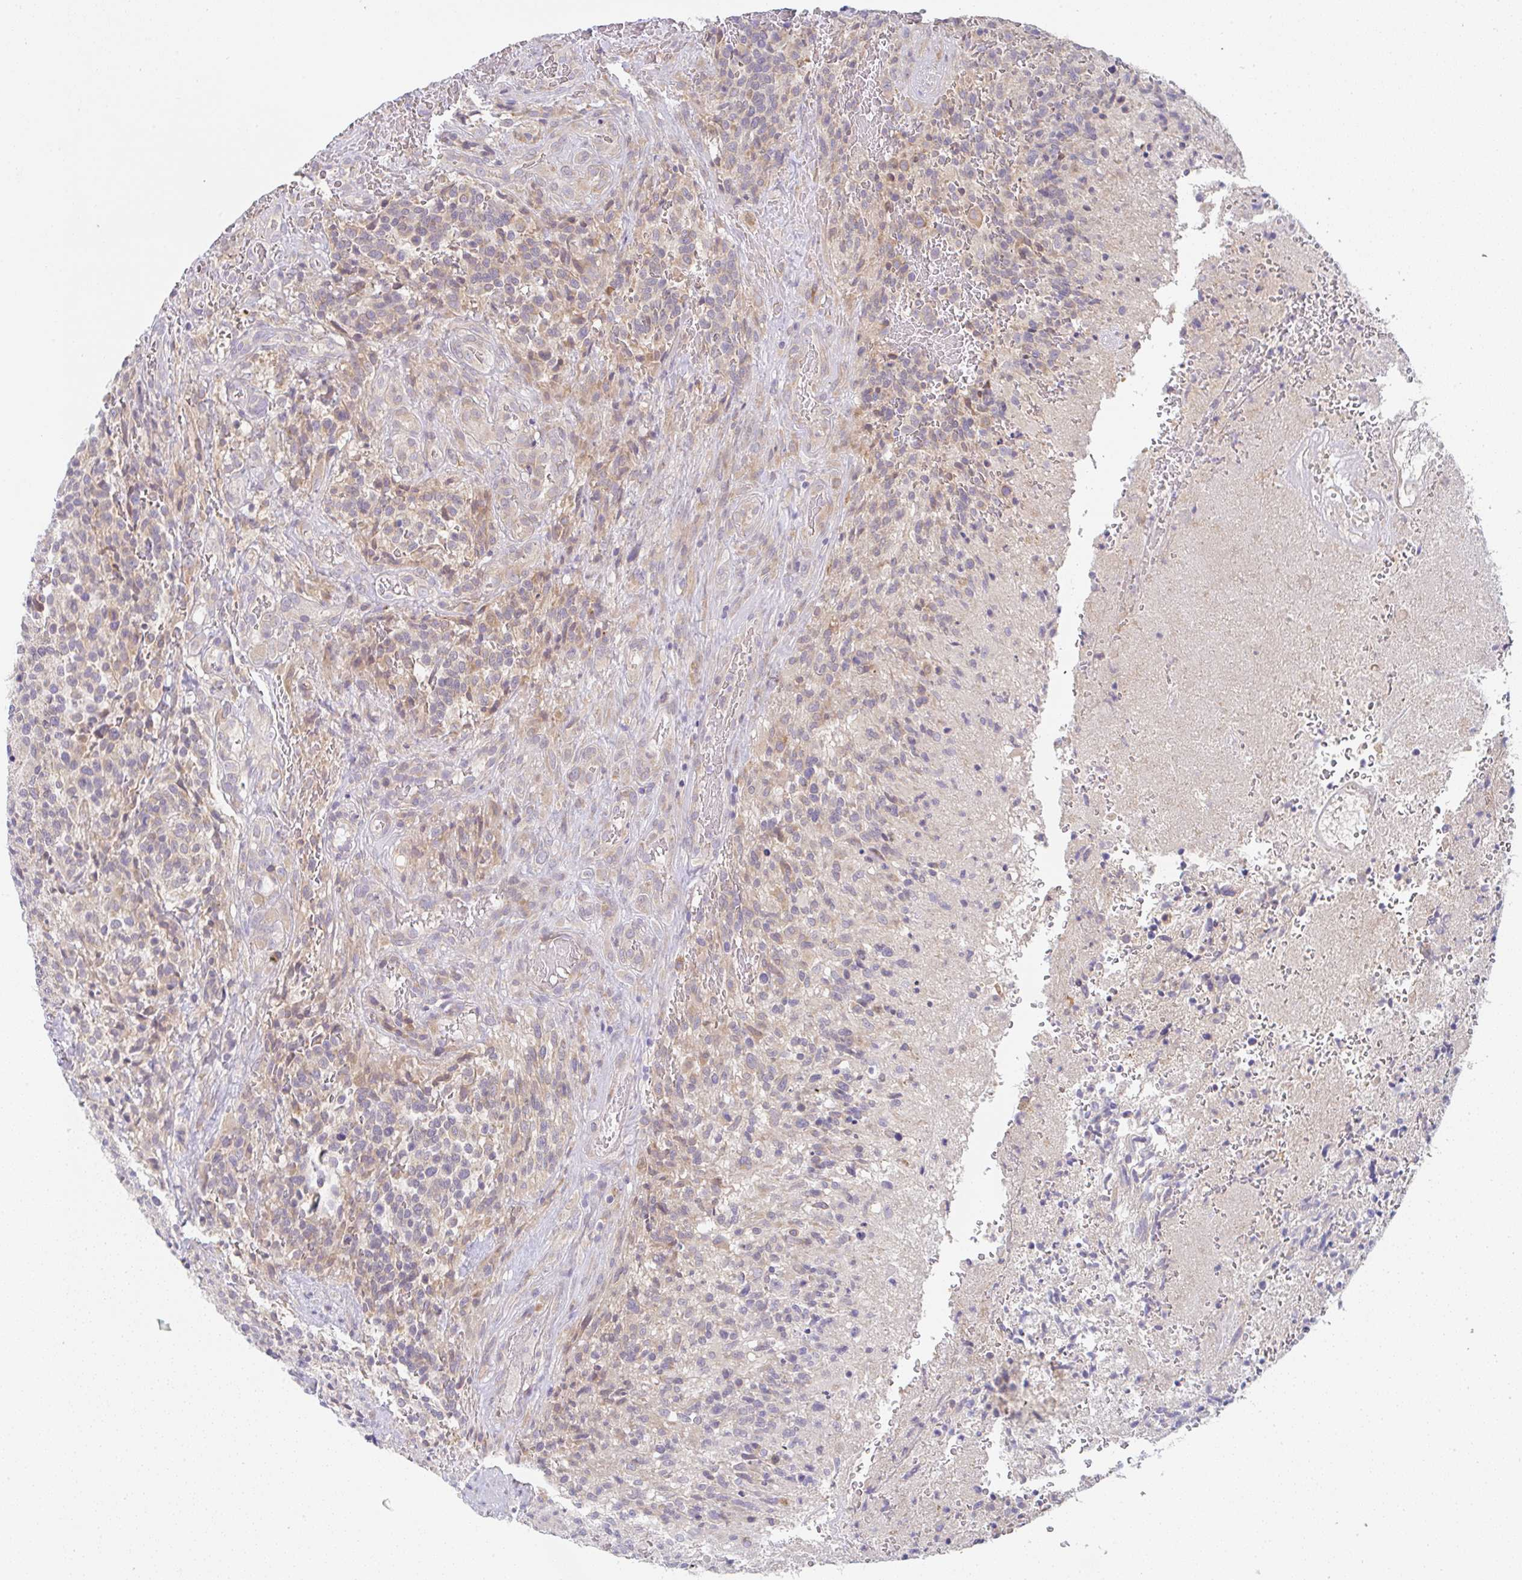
{"staining": {"intensity": "weak", "quantity": "<25%", "location": "cytoplasmic/membranous"}, "tissue": "glioma", "cell_type": "Tumor cells", "image_type": "cancer", "snomed": [{"axis": "morphology", "description": "Glioma, malignant, High grade"}, {"axis": "topography", "description": "Brain"}], "caption": "Immunohistochemistry (IHC) of glioma demonstrates no expression in tumor cells.", "gene": "DERL2", "patient": {"sex": "male", "age": 36}}